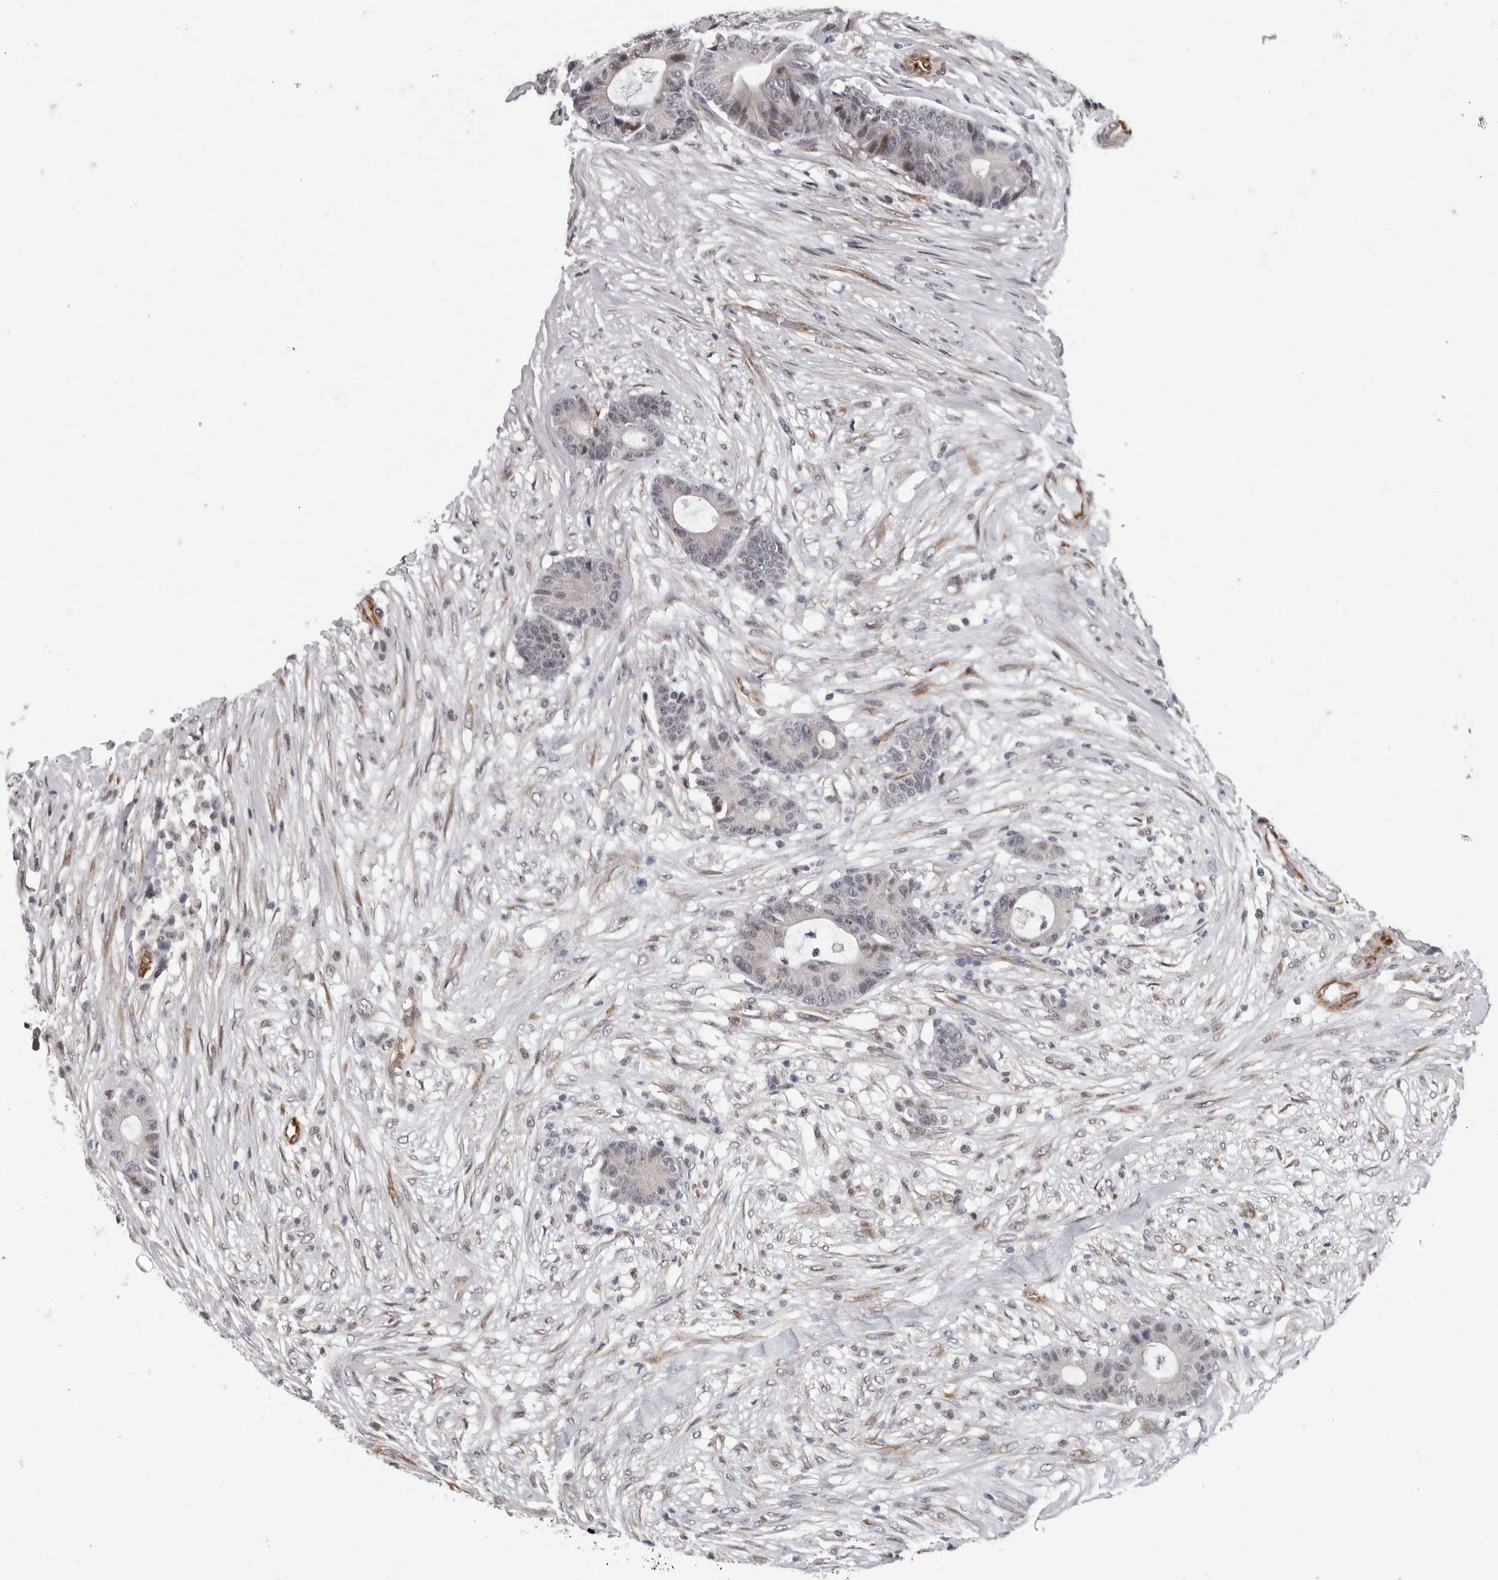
{"staining": {"intensity": "weak", "quantity": "<25%", "location": "nuclear"}, "tissue": "colorectal cancer", "cell_type": "Tumor cells", "image_type": "cancer", "snomed": [{"axis": "morphology", "description": "Adenocarcinoma, NOS"}, {"axis": "topography", "description": "Colon"}], "caption": "There is no significant expression in tumor cells of colorectal adenocarcinoma.", "gene": "RALGPS2", "patient": {"sex": "female", "age": 84}}